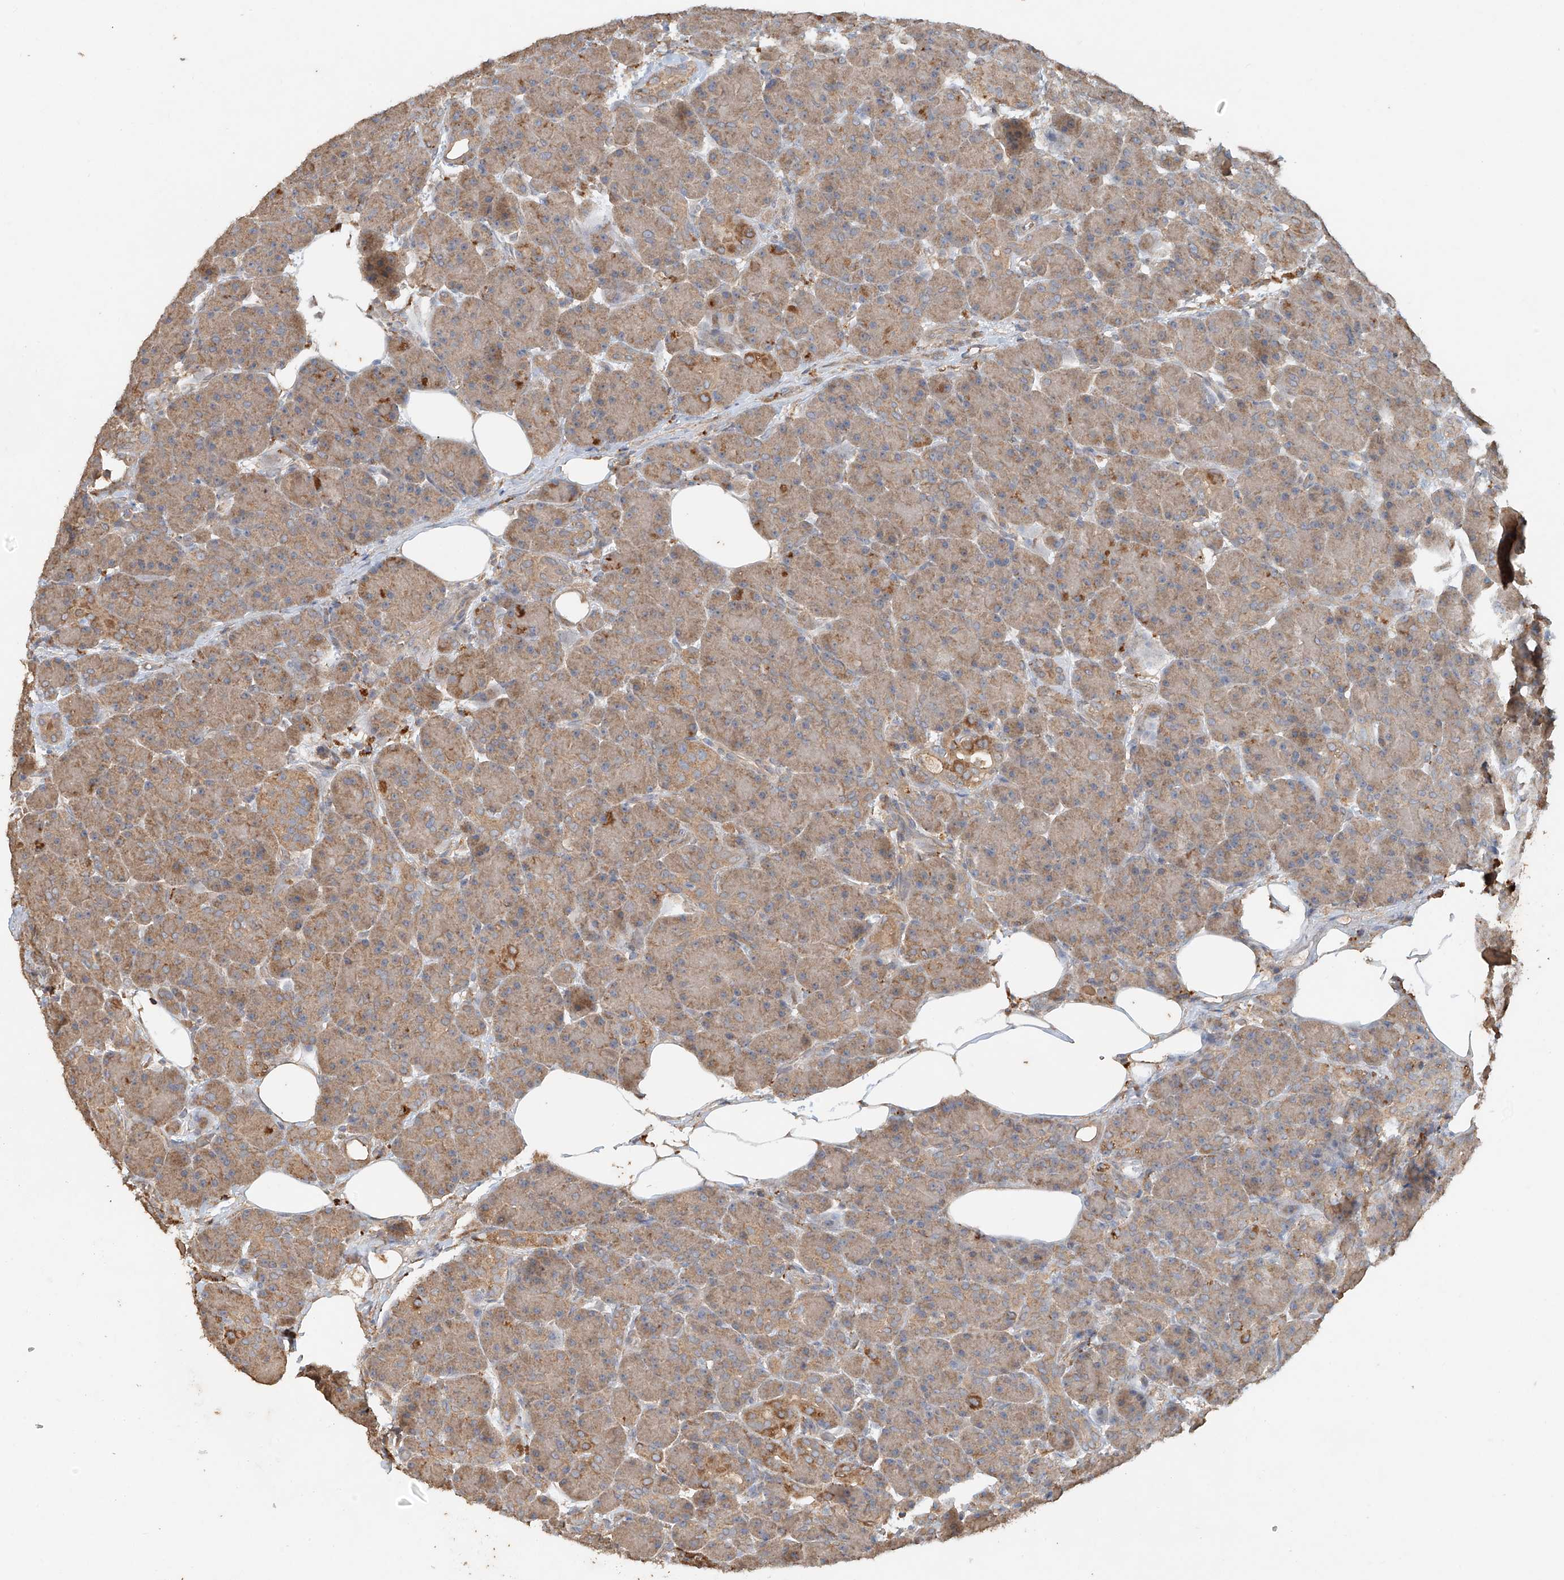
{"staining": {"intensity": "moderate", "quantity": ">75%", "location": "cytoplasmic/membranous"}, "tissue": "pancreas", "cell_type": "Exocrine glandular cells", "image_type": "normal", "snomed": [{"axis": "morphology", "description": "Normal tissue, NOS"}, {"axis": "topography", "description": "Pancreas"}], "caption": "This micrograph demonstrates IHC staining of unremarkable pancreas, with medium moderate cytoplasmic/membranous staining in approximately >75% of exocrine glandular cells.", "gene": "GNB1L", "patient": {"sex": "male", "age": 63}}